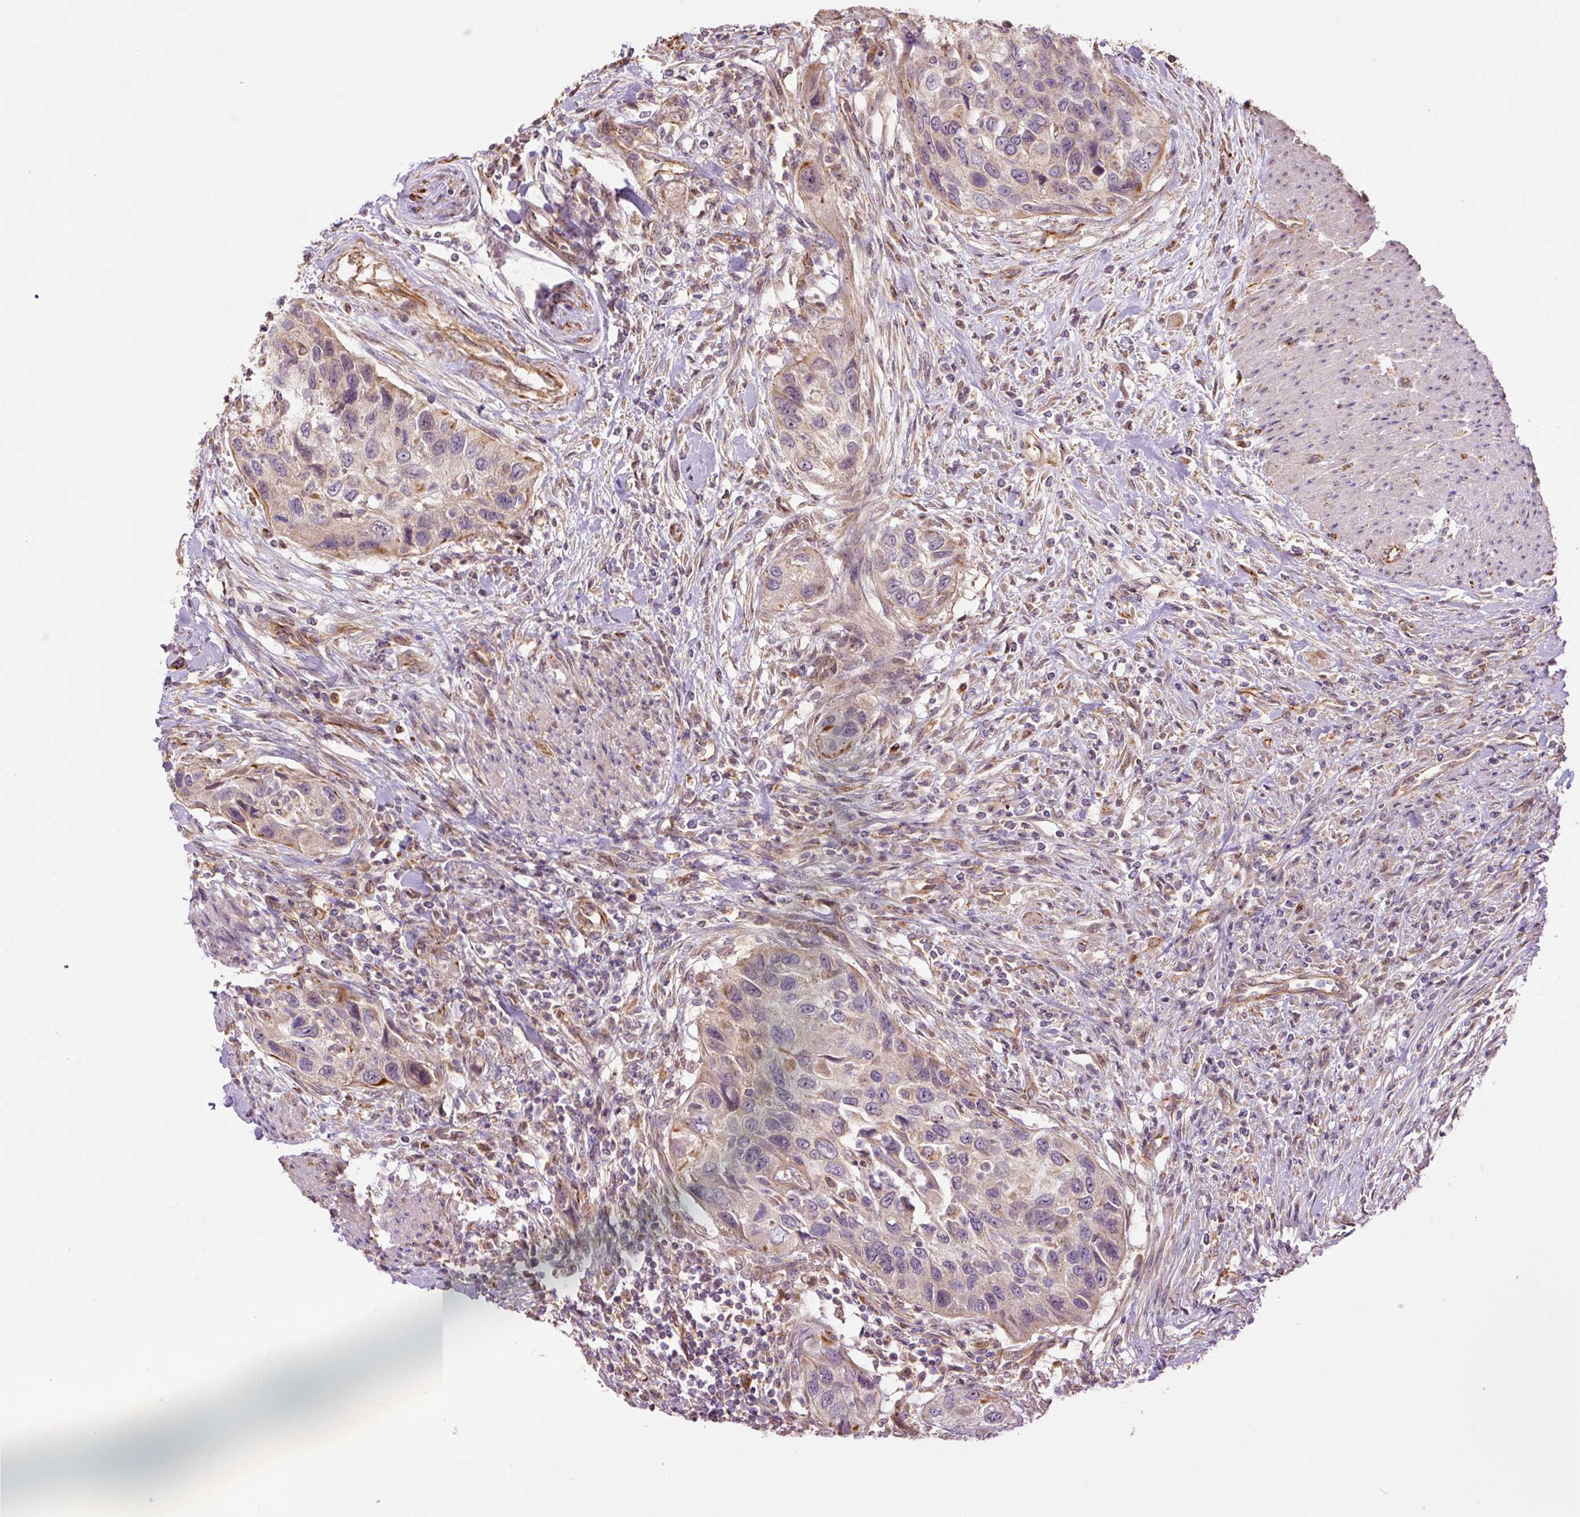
{"staining": {"intensity": "weak", "quantity": "<25%", "location": "cytoplasmic/membranous"}, "tissue": "urothelial cancer", "cell_type": "Tumor cells", "image_type": "cancer", "snomed": [{"axis": "morphology", "description": "Urothelial carcinoma, High grade"}, {"axis": "topography", "description": "Urinary bladder"}], "caption": "A histopathology image of human urothelial cancer is negative for staining in tumor cells. The staining was performed using DAB to visualize the protein expression in brown, while the nuclei were stained in blue with hematoxylin (Magnification: 20x).", "gene": "PCK2", "patient": {"sex": "female", "age": 60}}